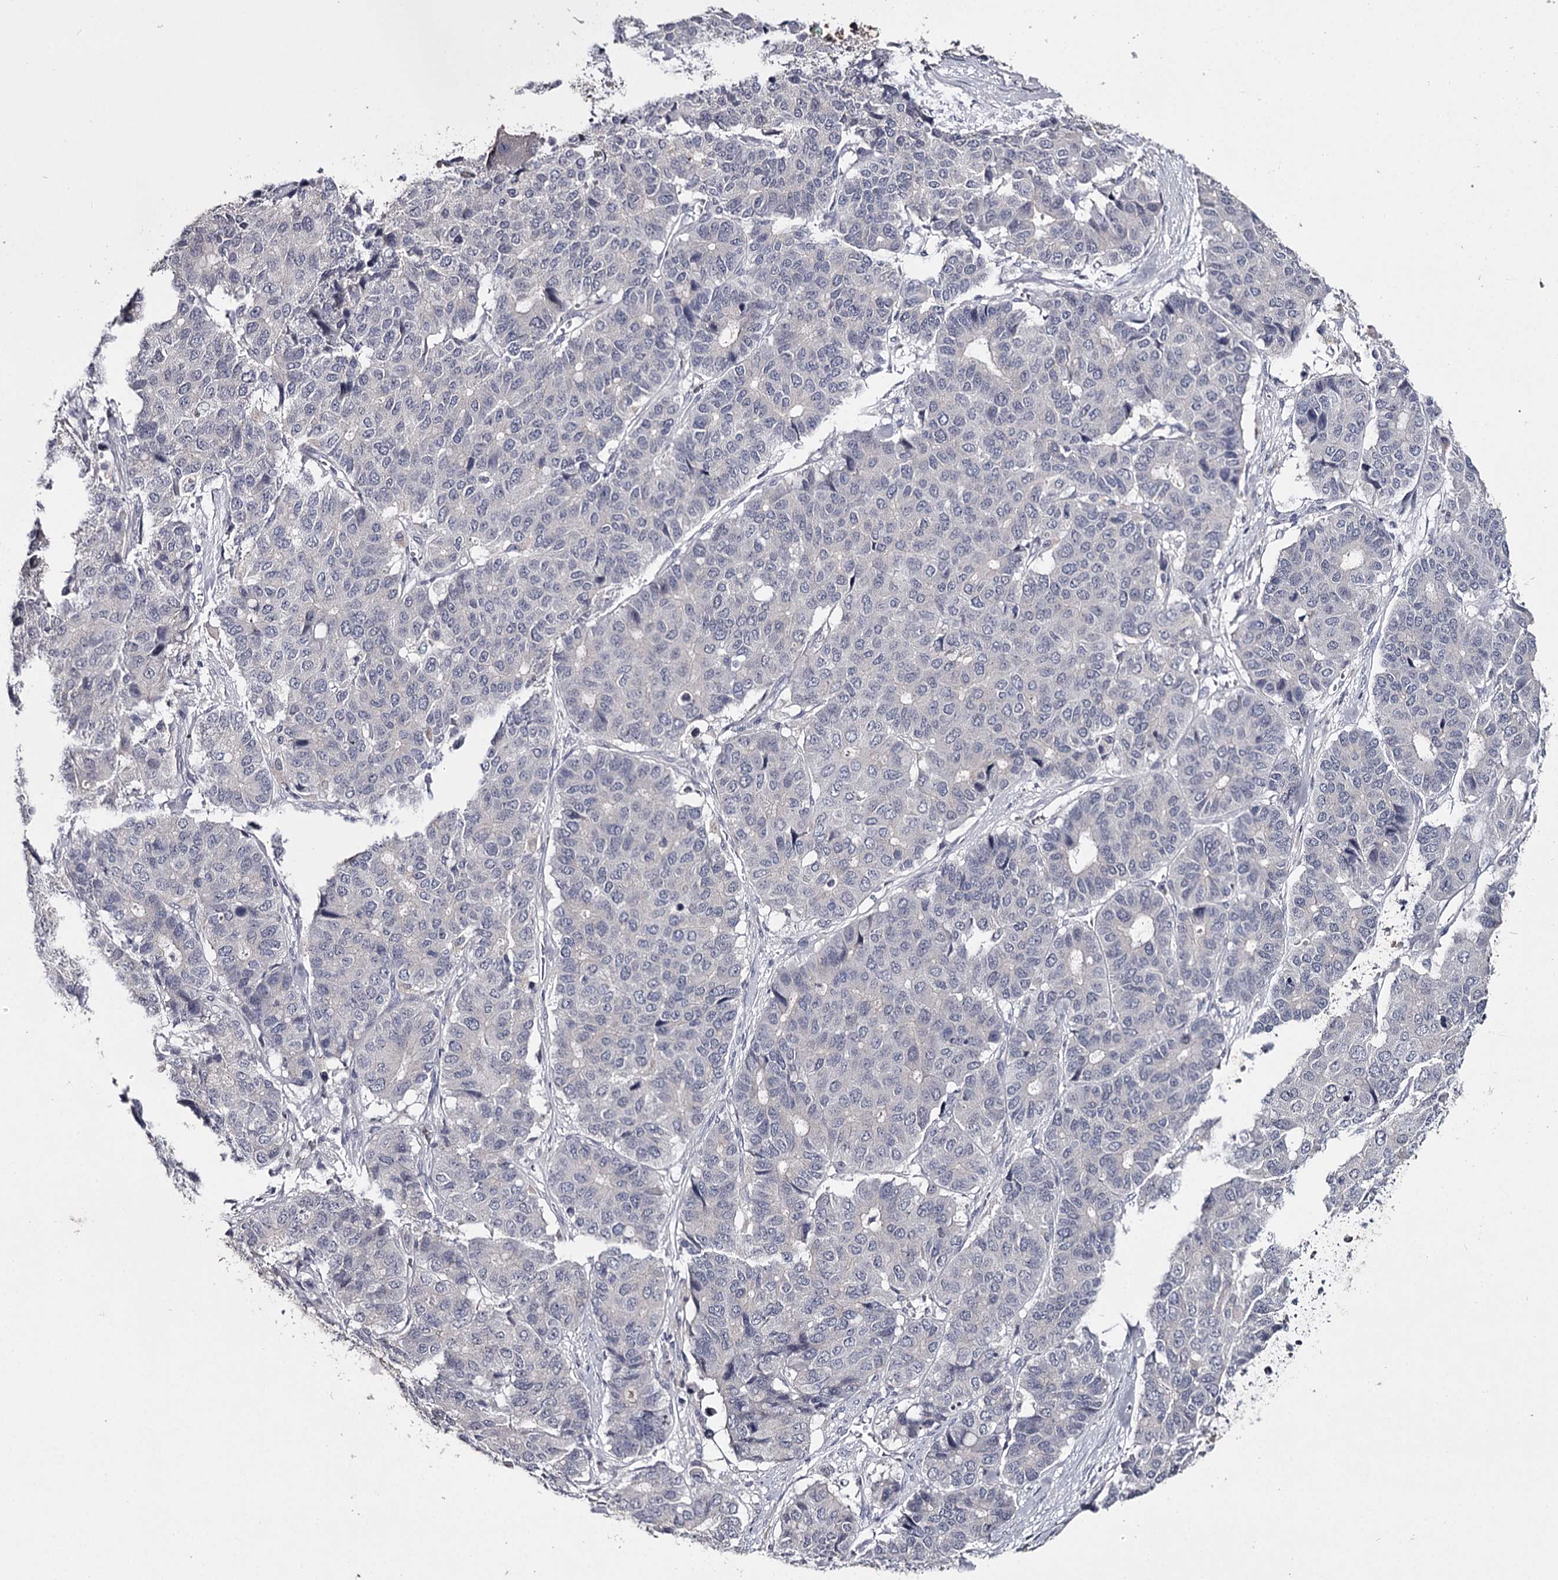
{"staining": {"intensity": "negative", "quantity": "none", "location": "none"}, "tissue": "pancreatic cancer", "cell_type": "Tumor cells", "image_type": "cancer", "snomed": [{"axis": "morphology", "description": "Adenocarcinoma, NOS"}, {"axis": "topography", "description": "Pancreas"}], "caption": "Pancreatic adenocarcinoma stained for a protein using immunohistochemistry (IHC) displays no expression tumor cells.", "gene": "FDXACB1", "patient": {"sex": "male", "age": 50}}